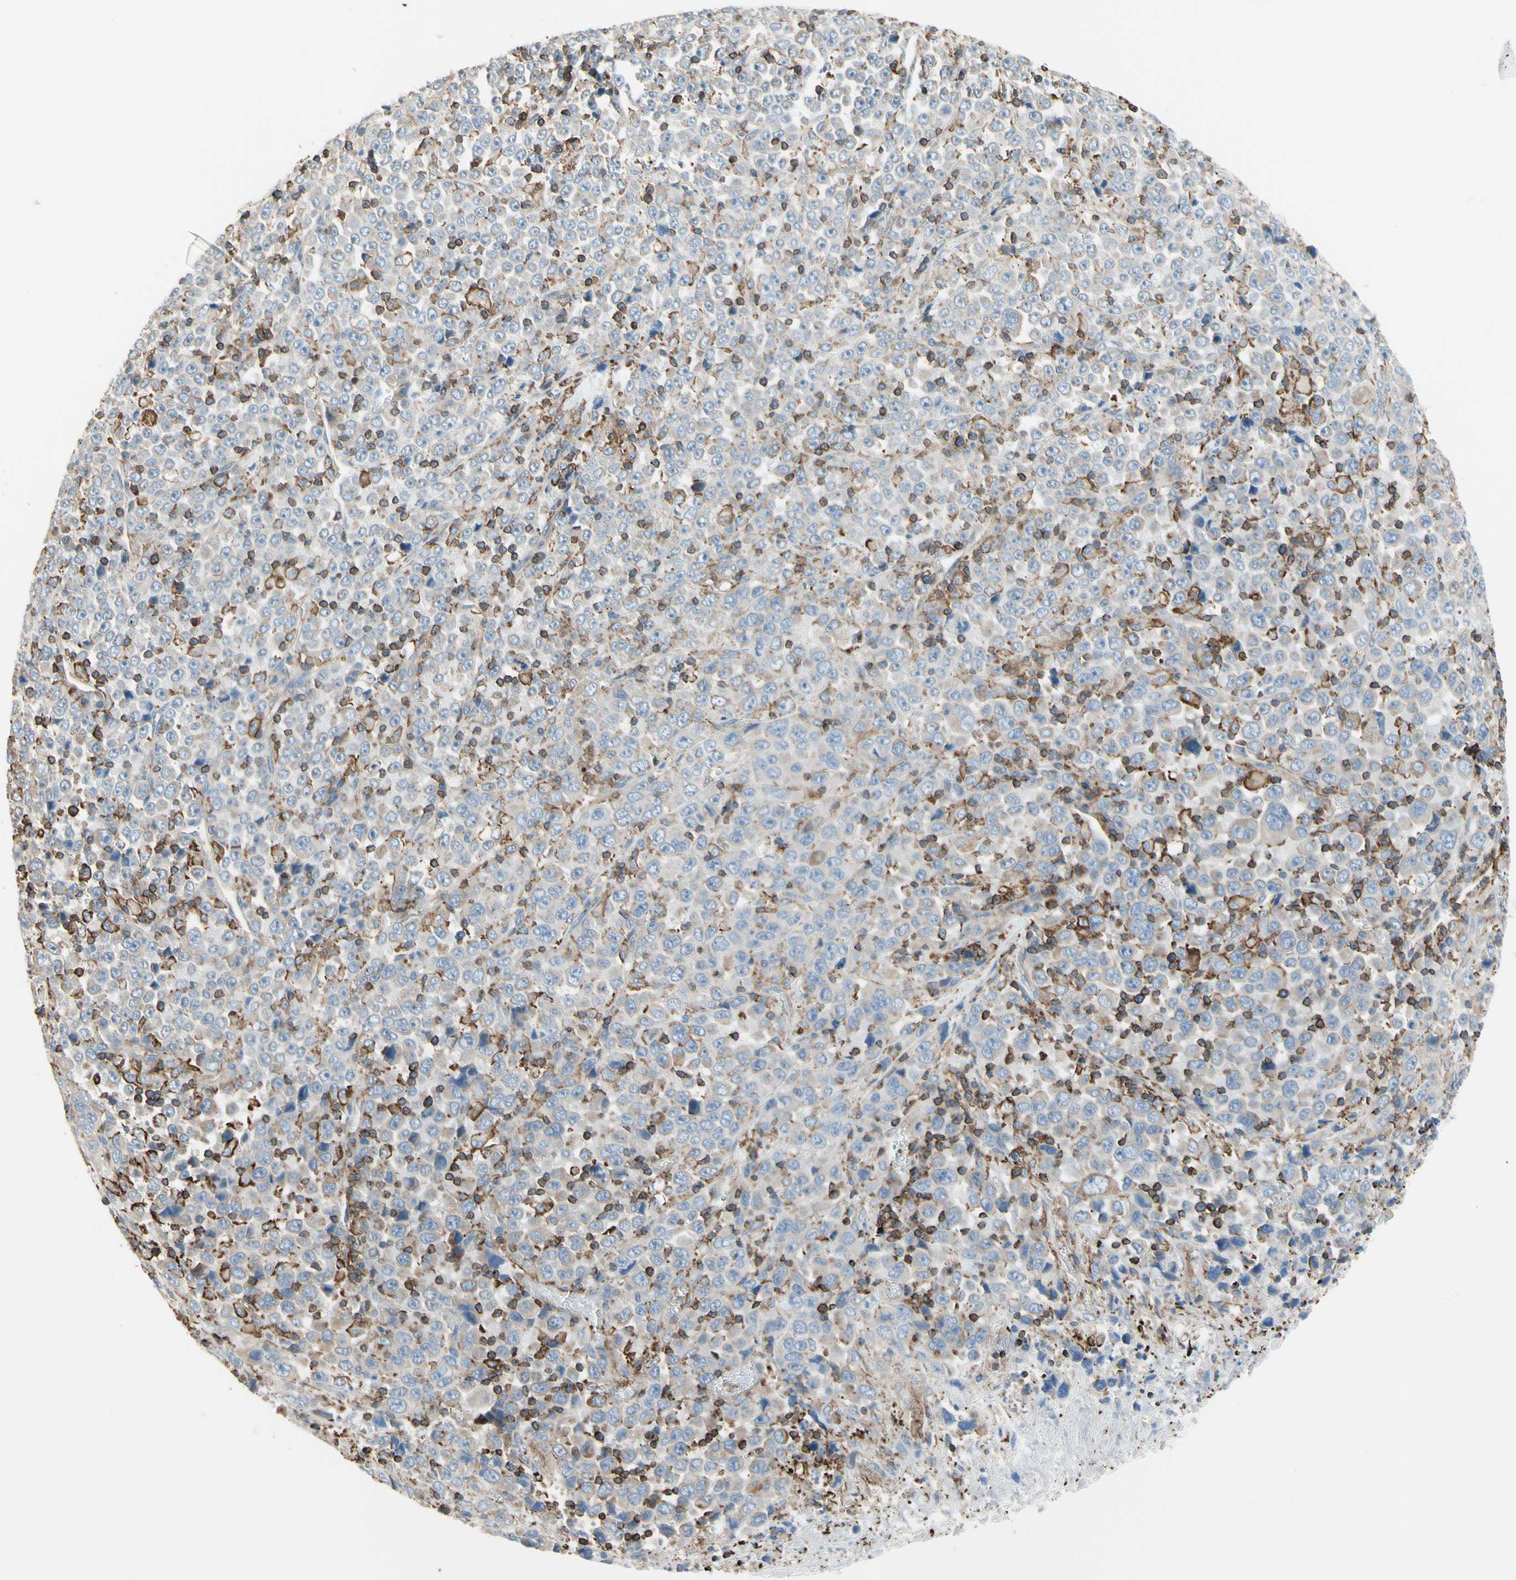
{"staining": {"intensity": "moderate", "quantity": "<25%", "location": "cytoplasmic/membranous"}, "tissue": "stomach cancer", "cell_type": "Tumor cells", "image_type": "cancer", "snomed": [{"axis": "morphology", "description": "Normal tissue, NOS"}, {"axis": "morphology", "description": "Adenocarcinoma, NOS"}, {"axis": "topography", "description": "Stomach, upper"}, {"axis": "topography", "description": "Stomach"}], "caption": "This histopathology image shows stomach cancer (adenocarcinoma) stained with IHC to label a protein in brown. The cytoplasmic/membranous of tumor cells show moderate positivity for the protein. Nuclei are counter-stained blue.", "gene": "SEMA4C", "patient": {"sex": "male", "age": 59}}